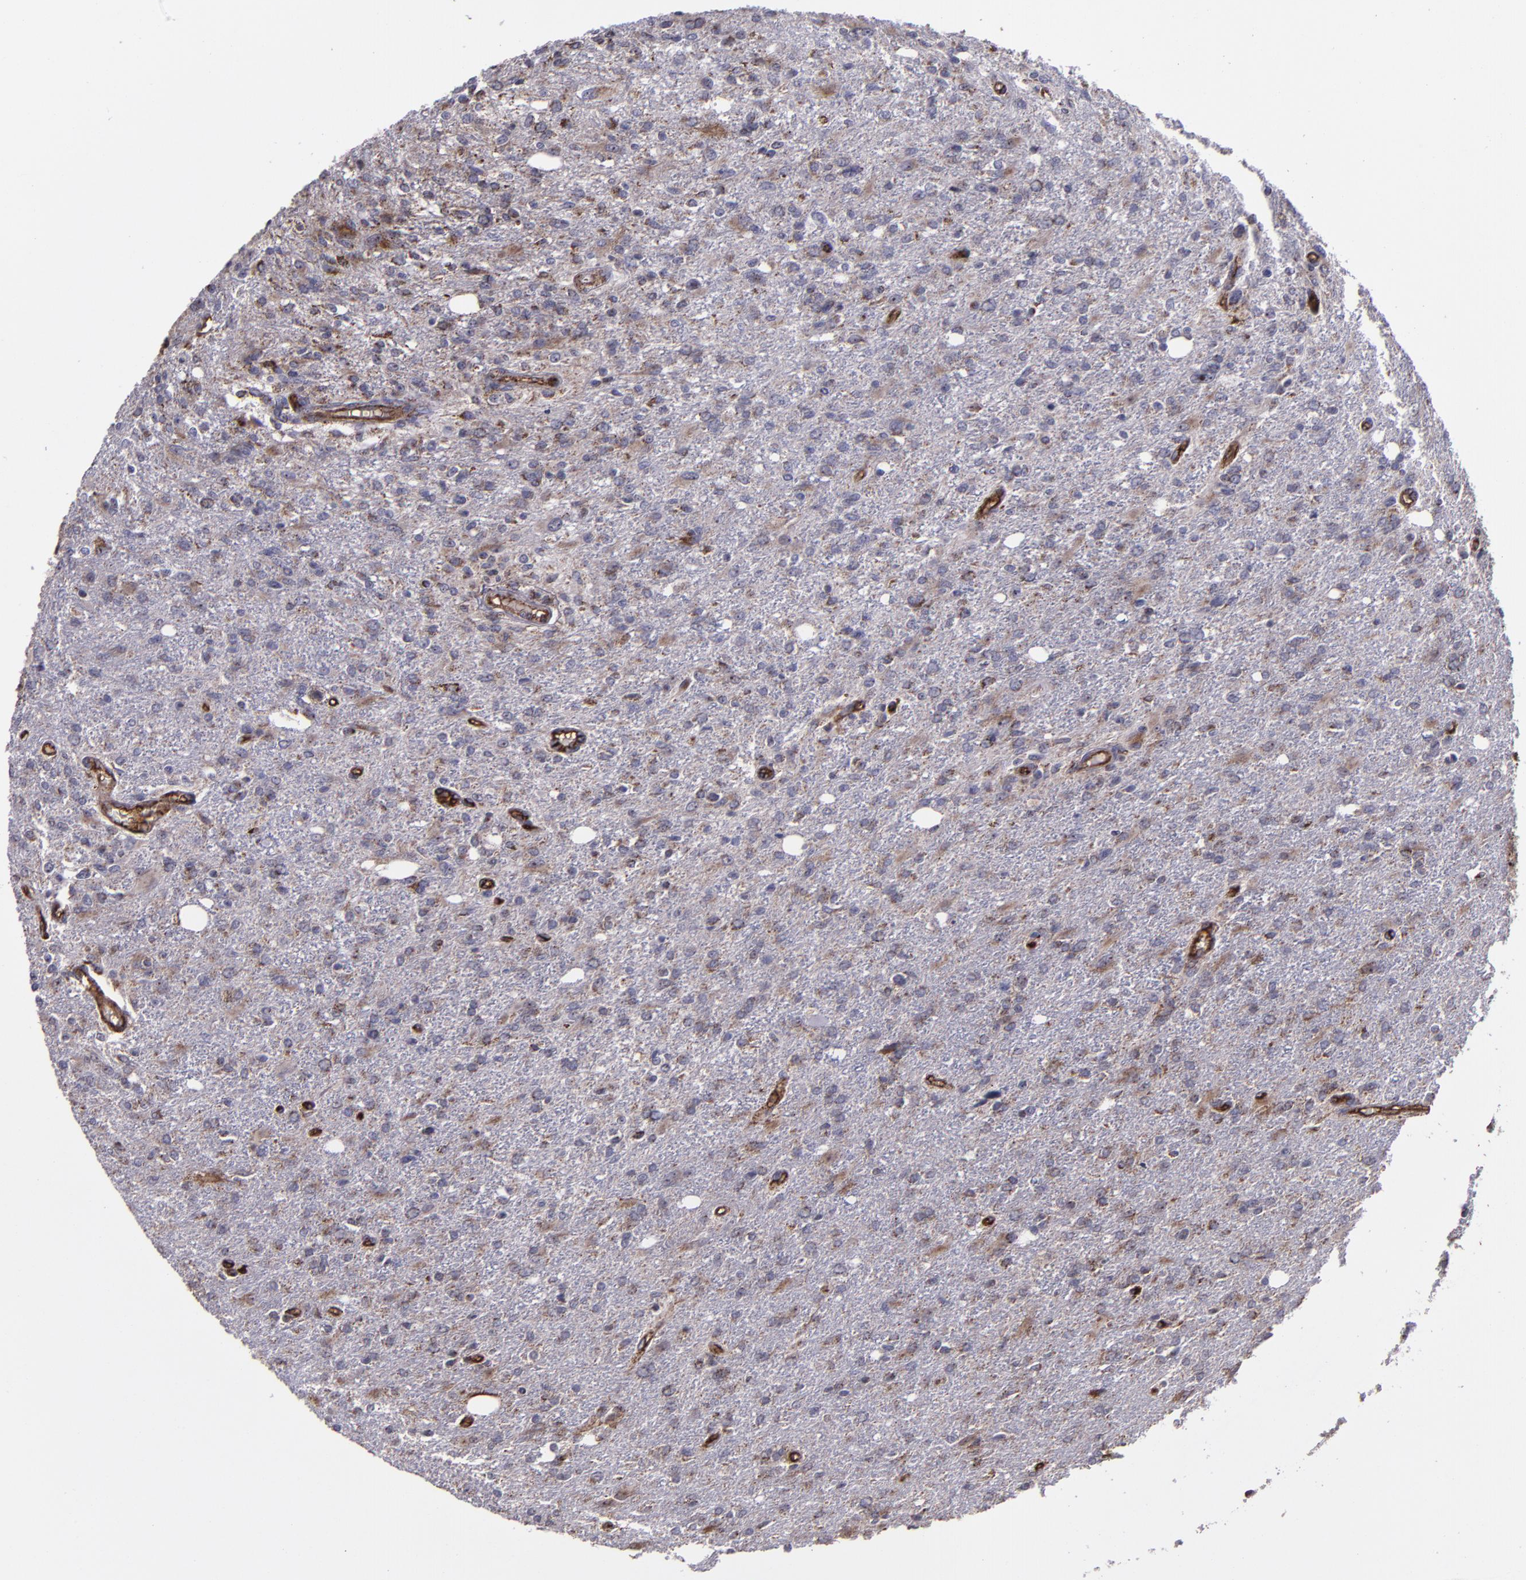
{"staining": {"intensity": "weak", "quantity": "<25%", "location": "cytoplasmic/membranous"}, "tissue": "glioma", "cell_type": "Tumor cells", "image_type": "cancer", "snomed": [{"axis": "morphology", "description": "Glioma, malignant, High grade"}, {"axis": "topography", "description": "Cerebral cortex"}], "caption": "DAB (3,3'-diaminobenzidine) immunohistochemical staining of human high-grade glioma (malignant) displays no significant positivity in tumor cells.", "gene": "LONP1", "patient": {"sex": "male", "age": 76}}